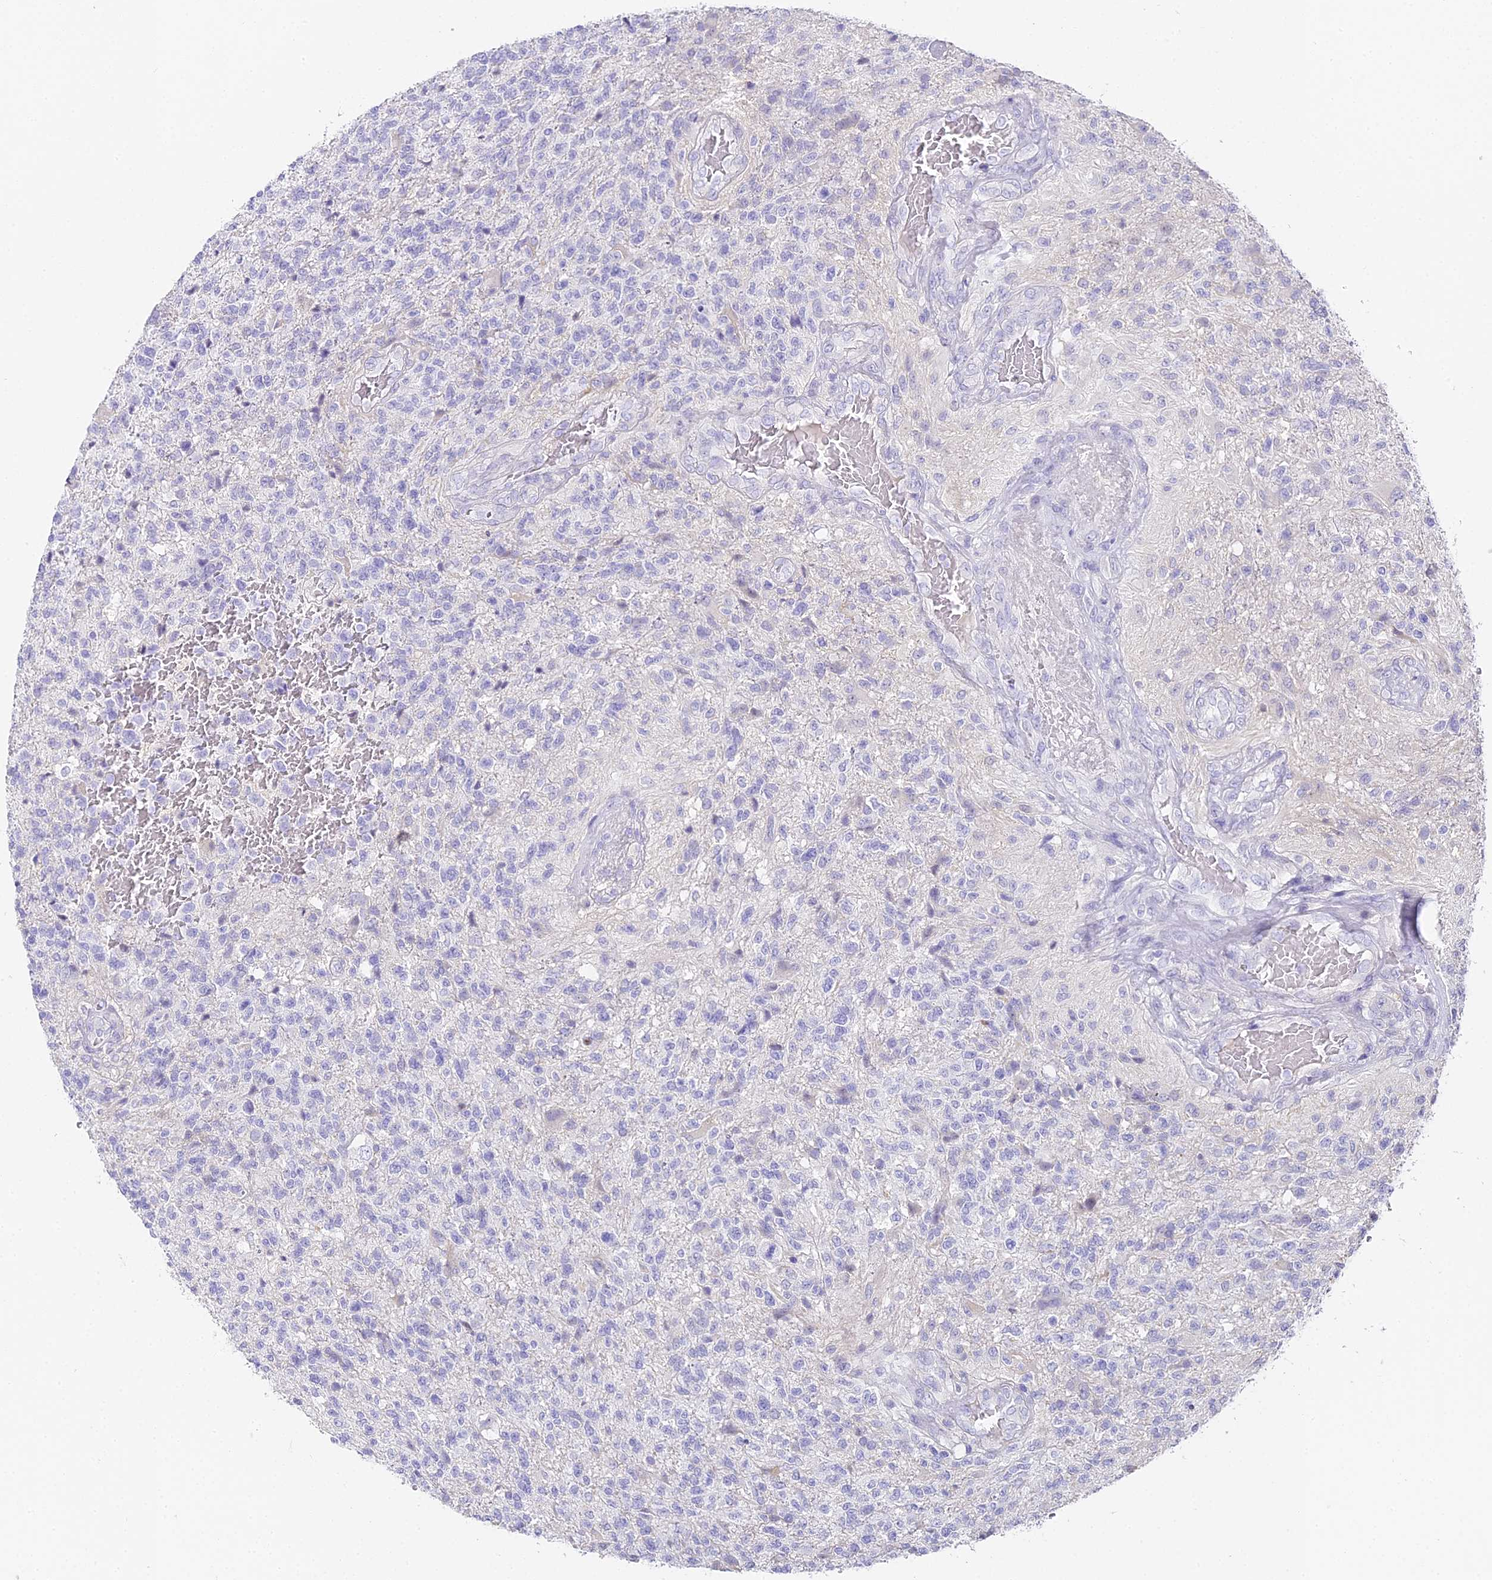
{"staining": {"intensity": "negative", "quantity": "none", "location": "none"}, "tissue": "glioma", "cell_type": "Tumor cells", "image_type": "cancer", "snomed": [{"axis": "morphology", "description": "Glioma, malignant, High grade"}, {"axis": "topography", "description": "Brain"}], "caption": "Immunohistochemistry (IHC) histopathology image of glioma stained for a protein (brown), which demonstrates no positivity in tumor cells.", "gene": "ABHD14A-ACY1", "patient": {"sex": "male", "age": 56}}